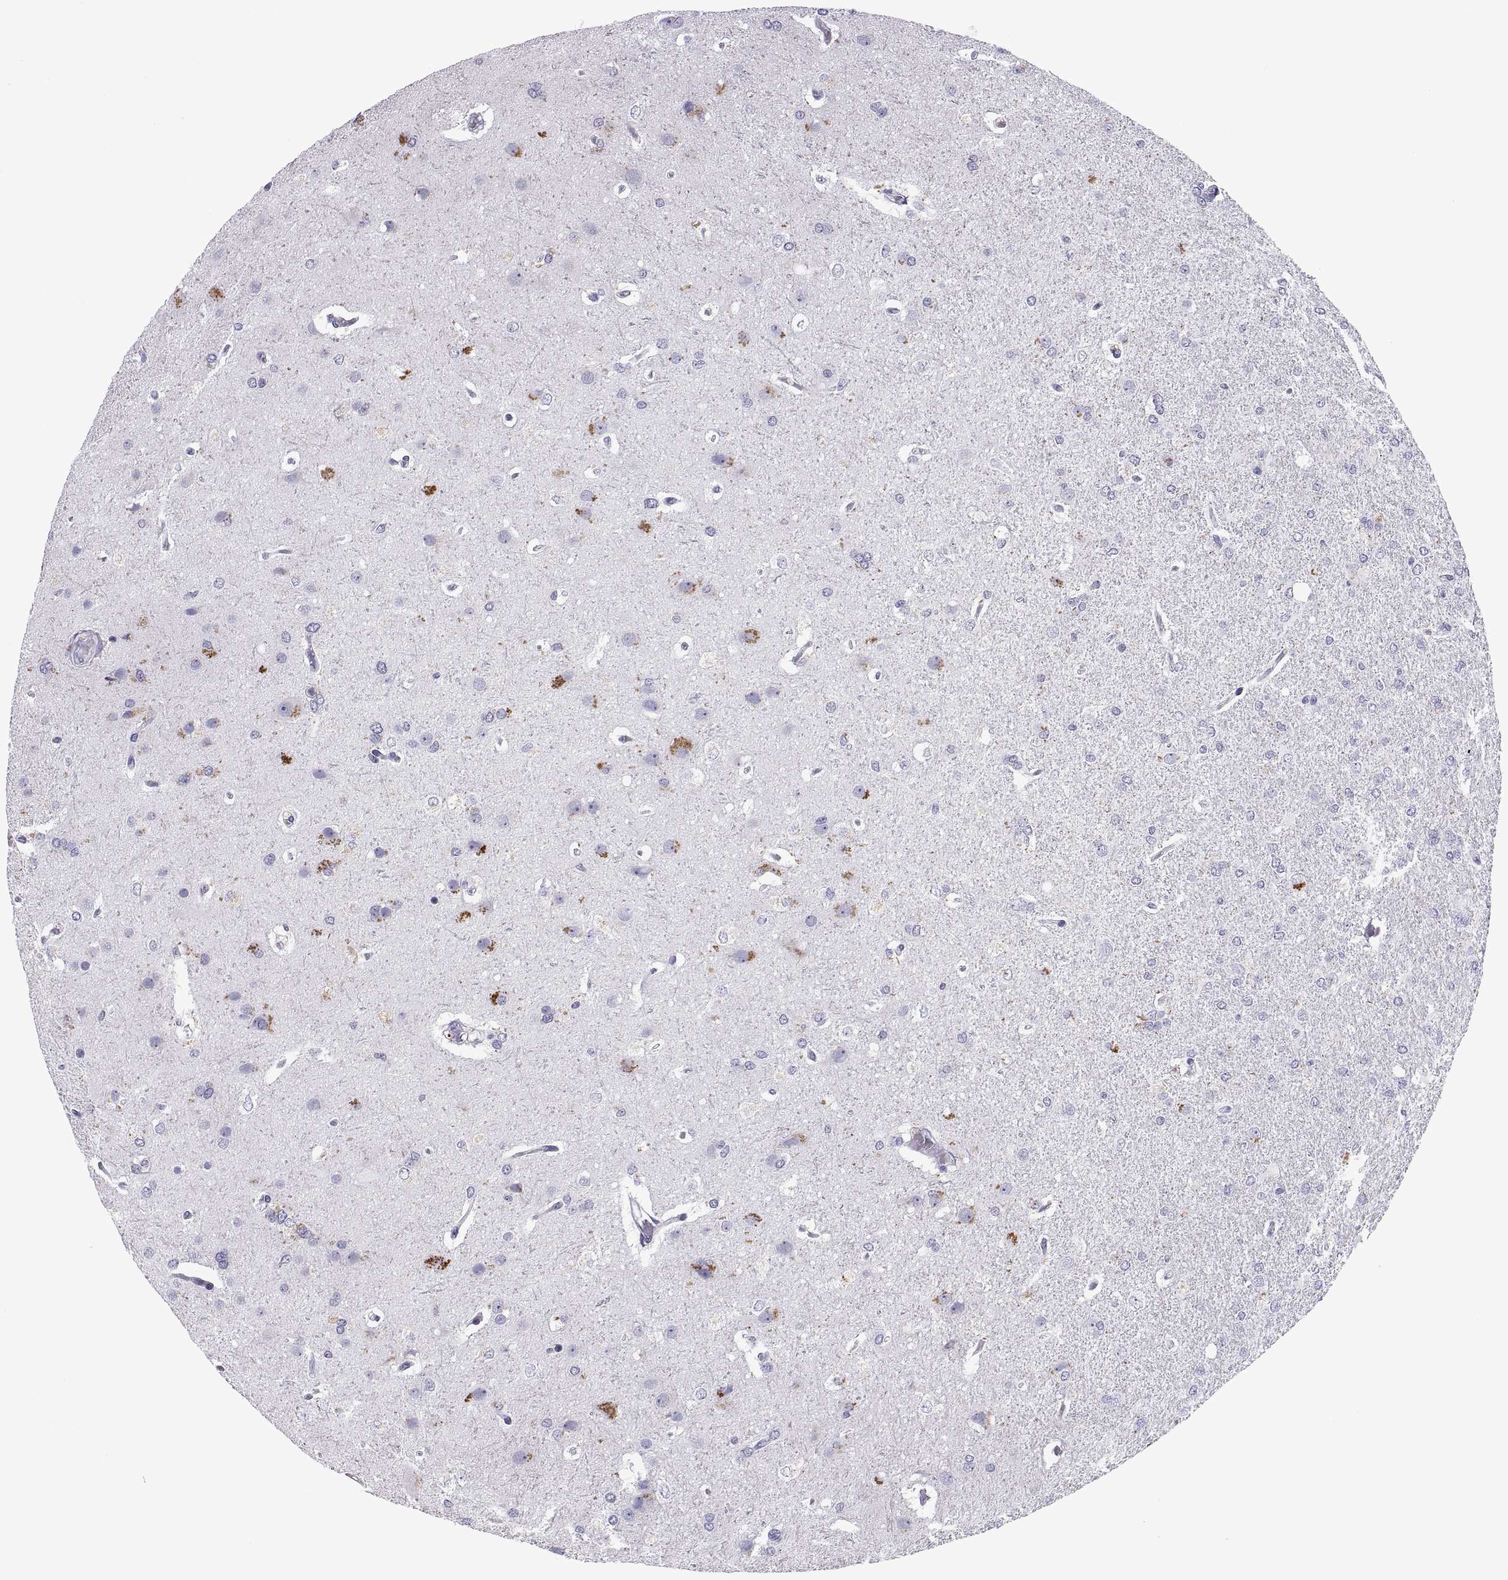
{"staining": {"intensity": "negative", "quantity": "none", "location": "none"}, "tissue": "glioma", "cell_type": "Tumor cells", "image_type": "cancer", "snomed": [{"axis": "morphology", "description": "Glioma, malignant, High grade"}, {"axis": "topography", "description": "Brain"}], "caption": "Malignant glioma (high-grade) was stained to show a protein in brown. There is no significant expression in tumor cells.", "gene": "RGS19", "patient": {"sex": "male", "age": 68}}